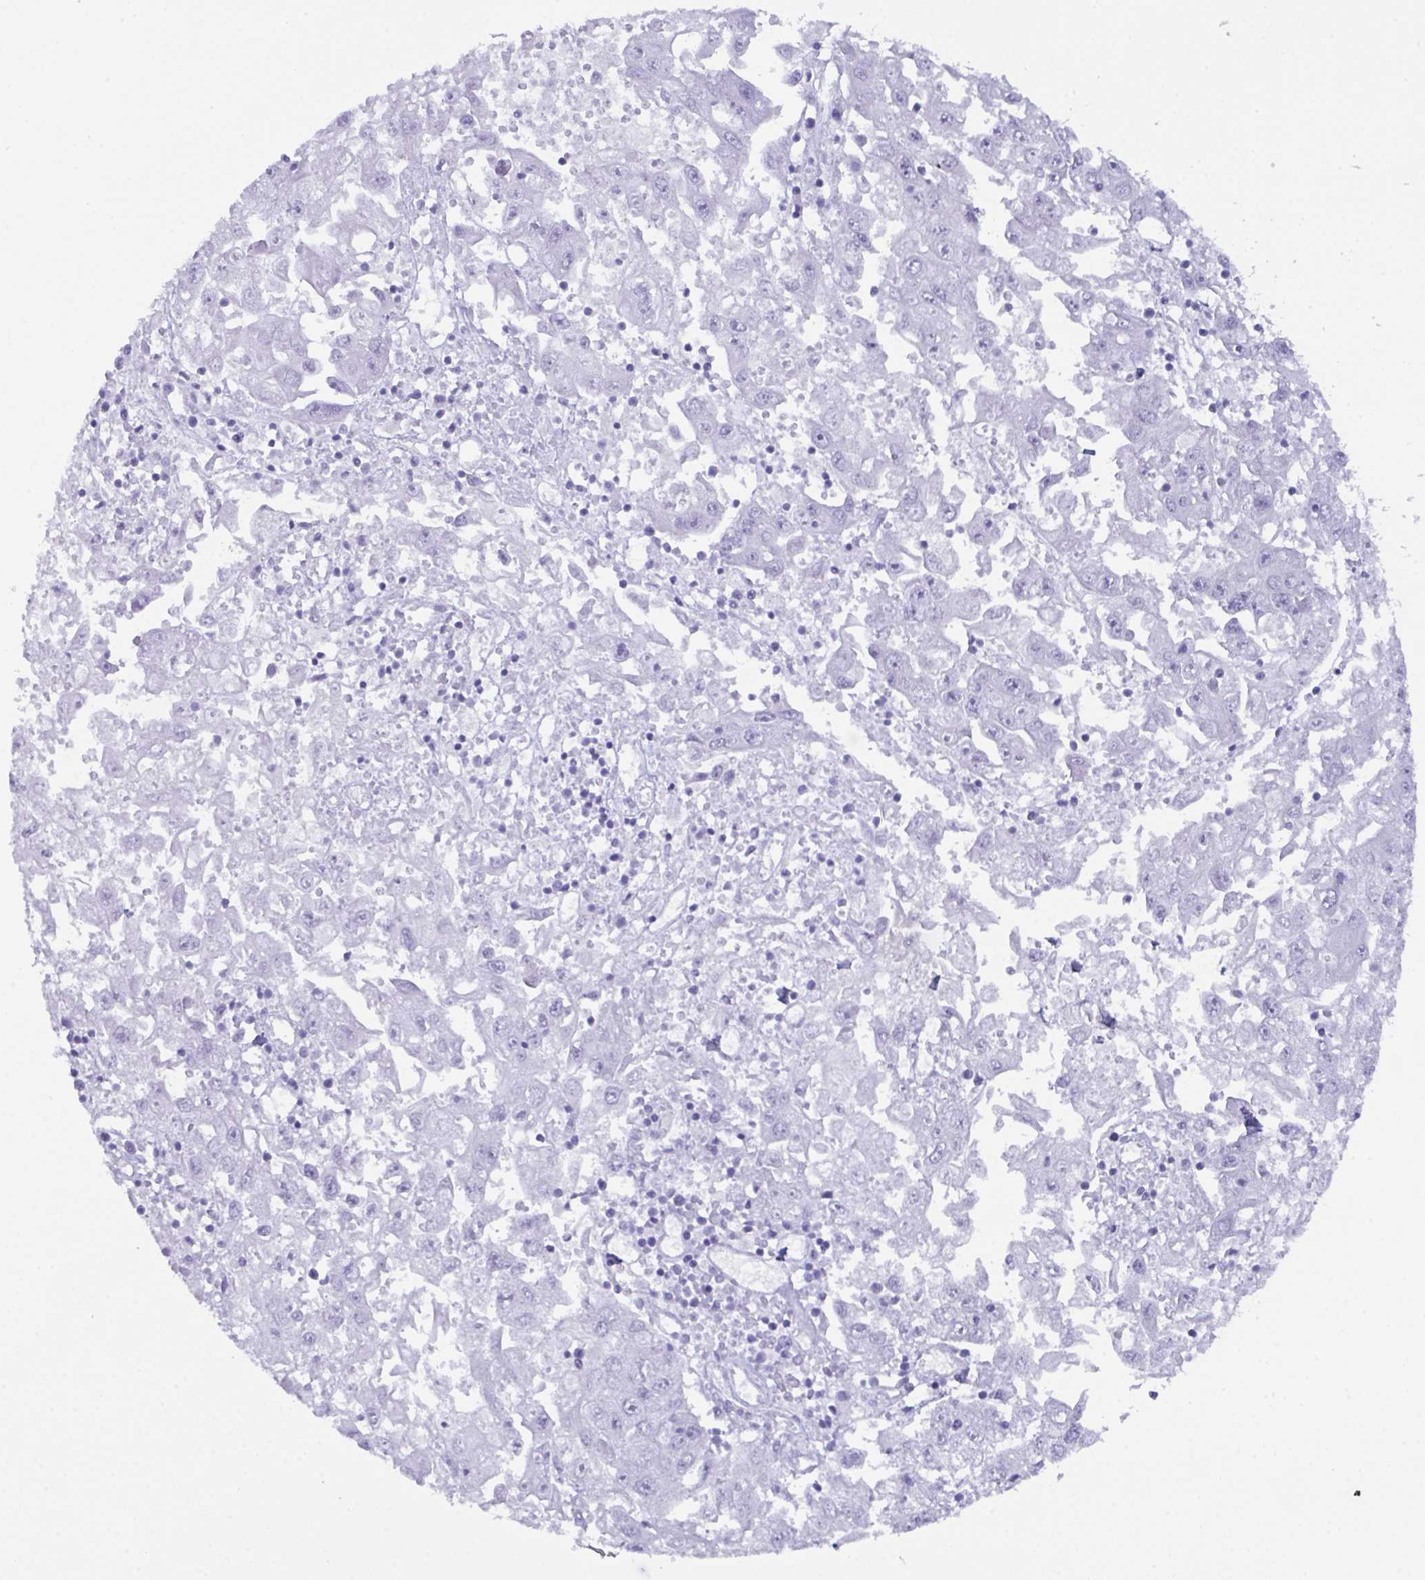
{"staining": {"intensity": "negative", "quantity": "none", "location": "none"}, "tissue": "endometrial cancer", "cell_type": "Tumor cells", "image_type": "cancer", "snomed": [{"axis": "morphology", "description": "Adenocarcinoma, NOS"}, {"axis": "topography", "description": "Uterus"}], "caption": "Tumor cells are negative for brown protein staining in endometrial cancer. (Stains: DAB immunohistochemistry (IHC) with hematoxylin counter stain, Microscopy: brightfield microscopy at high magnification).", "gene": "ZNF850", "patient": {"sex": "female", "age": 62}}